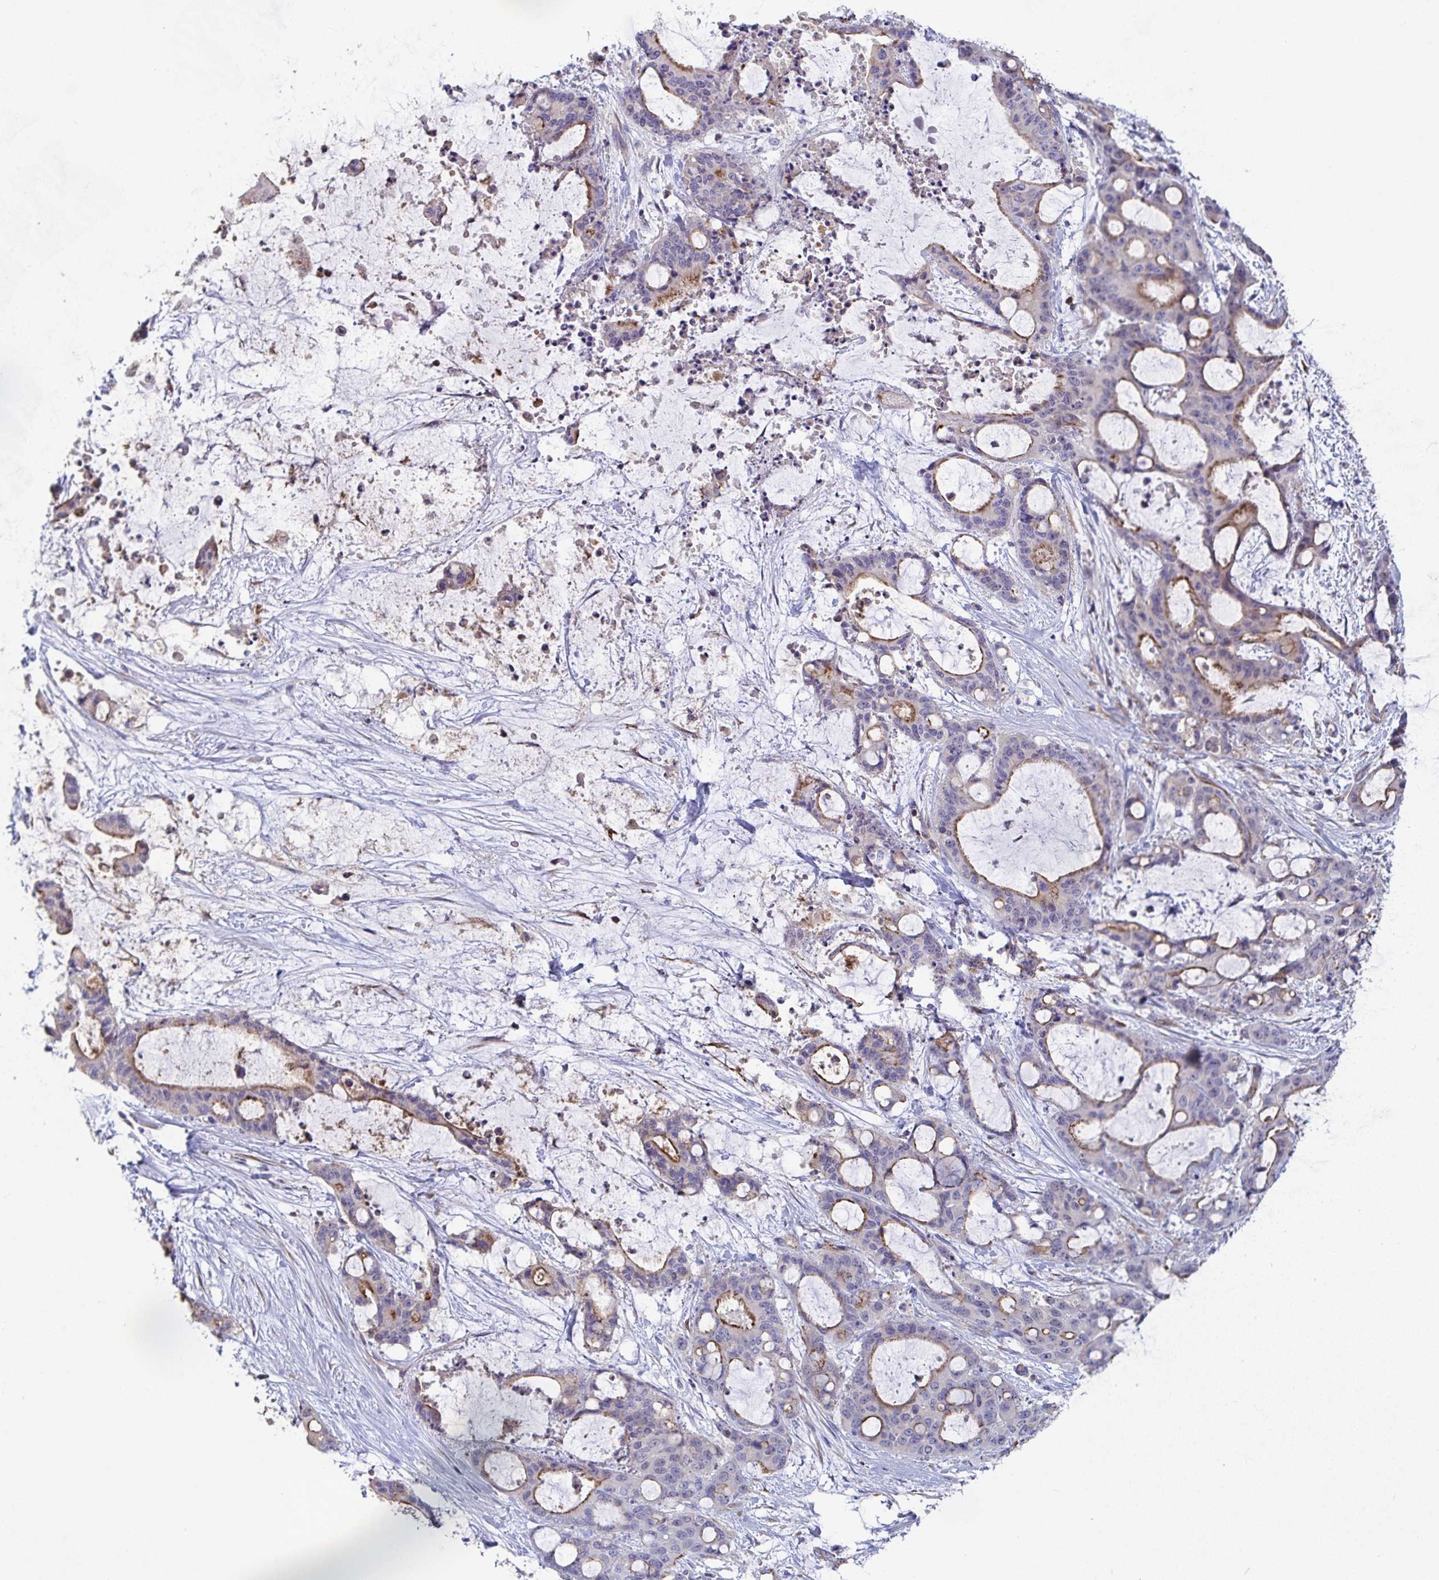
{"staining": {"intensity": "moderate", "quantity": "25%-75%", "location": "cytoplasmic/membranous"}, "tissue": "liver cancer", "cell_type": "Tumor cells", "image_type": "cancer", "snomed": [{"axis": "morphology", "description": "Normal tissue, NOS"}, {"axis": "morphology", "description": "Cholangiocarcinoma"}, {"axis": "topography", "description": "Liver"}, {"axis": "topography", "description": "Peripheral nerve tissue"}], "caption": "Liver cancer stained with a protein marker demonstrates moderate staining in tumor cells.", "gene": "ST14", "patient": {"sex": "female", "age": 73}}